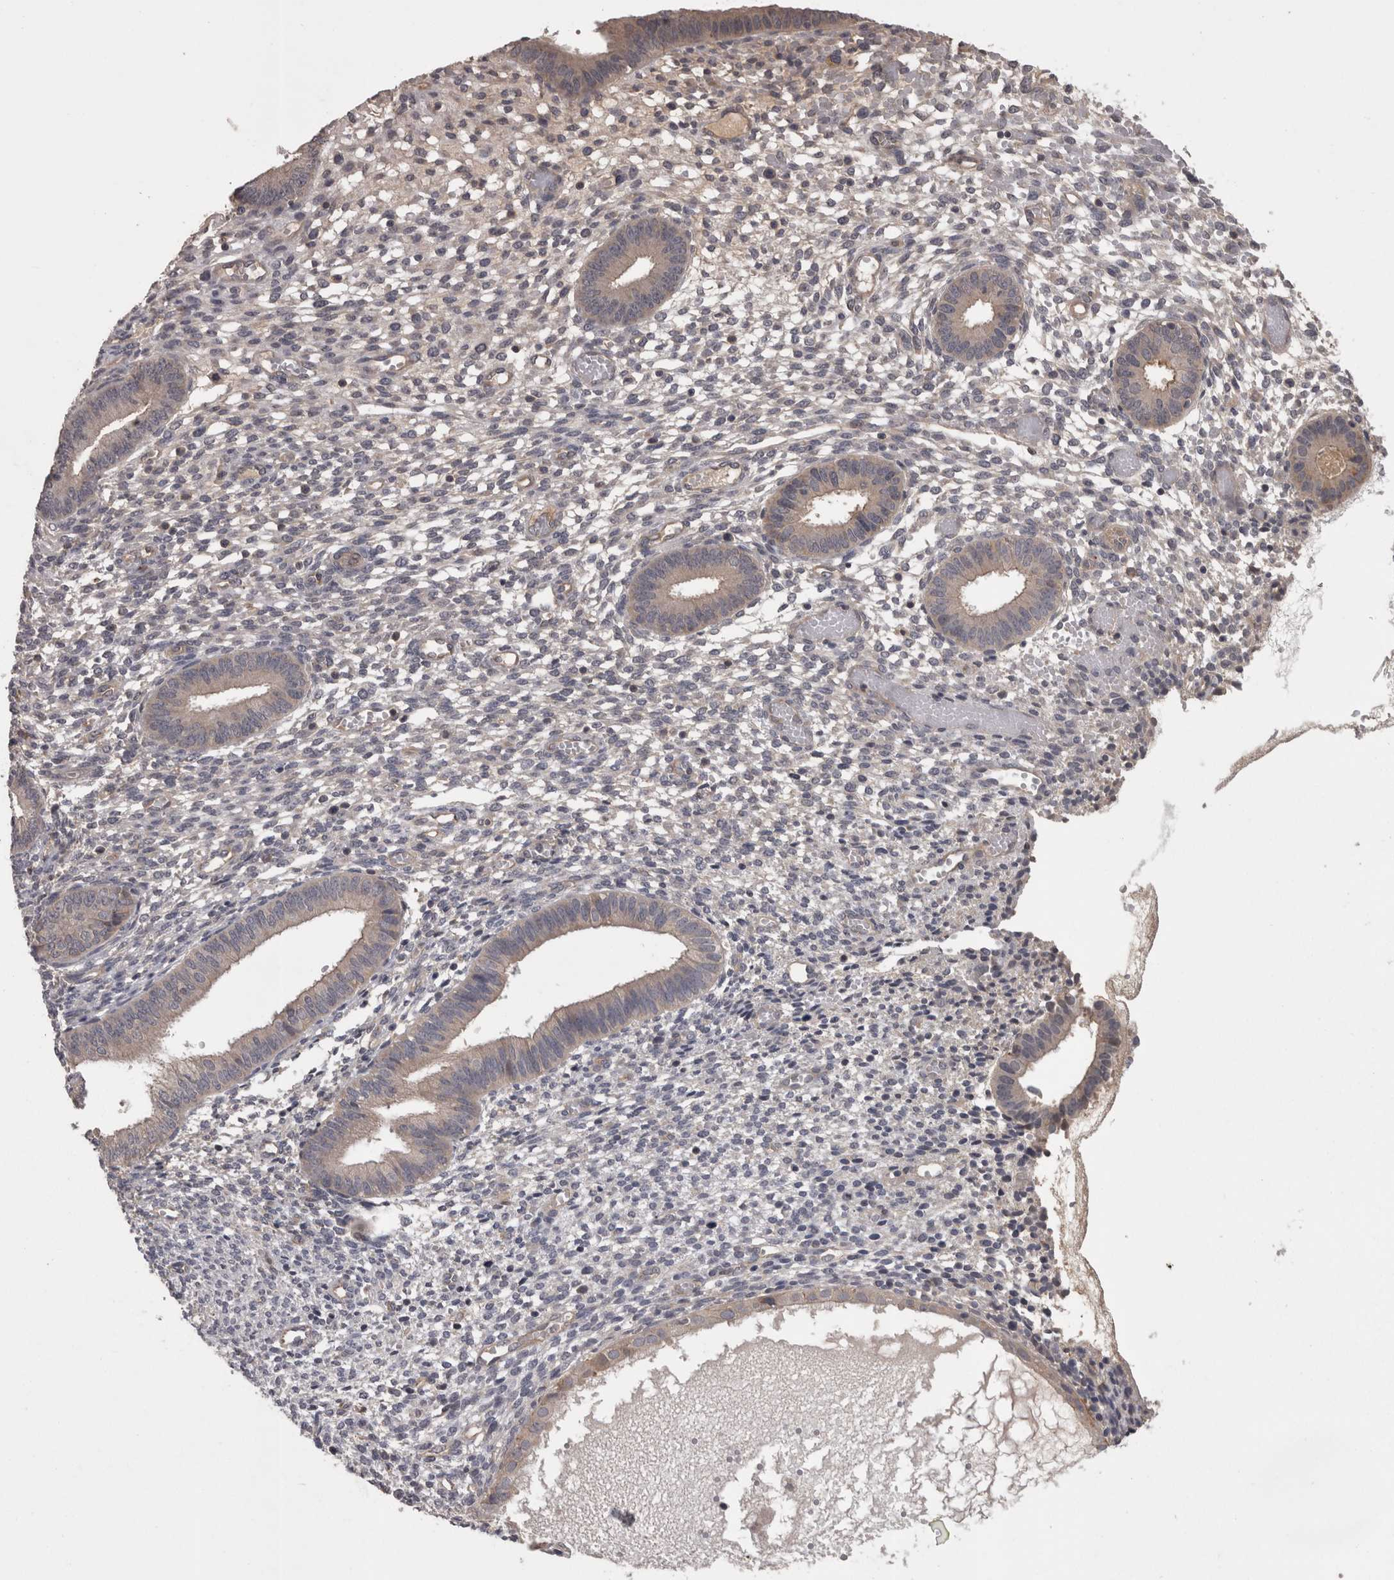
{"staining": {"intensity": "negative", "quantity": "none", "location": "none"}, "tissue": "endometrium", "cell_type": "Cells in endometrial stroma", "image_type": "normal", "snomed": [{"axis": "morphology", "description": "Normal tissue, NOS"}, {"axis": "topography", "description": "Endometrium"}], "caption": "Immunohistochemistry histopathology image of normal endometrium: endometrium stained with DAB (3,3'-diaminobenzidine) shows no significant protein expression in cells in endometrial stroma.", "gene": "PON3", "patient": {"sex": "female", "age": 46}}